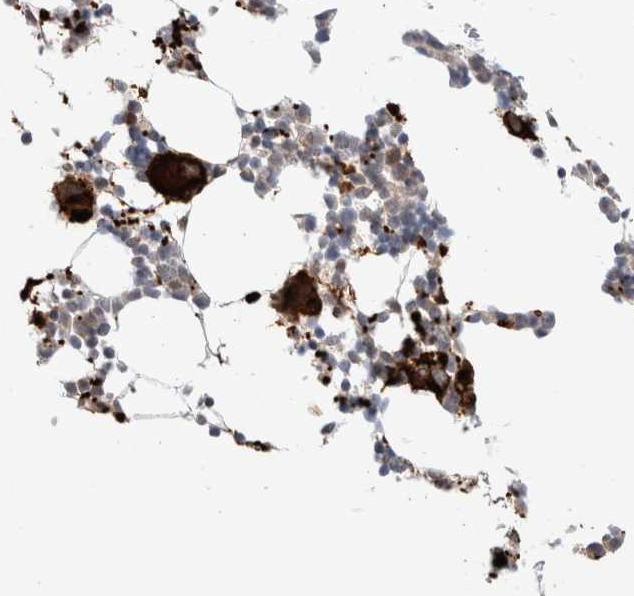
{"staining": {"intensity": "strong", "quantity": ">75%", "location": "cytoplasmic/membranous"}, "tissue": "bone marrow", "cell_type": "Hematopoietic cells", "image_type": "normal", "snomed": [{"axis": "morphology", "description": "Normal tissue, NOS"}, {"axis": "morphology", "description": "Inflammation, NOS"}, {"axis": "topography", "description": "Bone marrow"}], "caption": "A micrograph showing strong cytoplasmic/membranous expression in approximately >75% of hematopoietic cells in benign bone marrow, as visualized by brown immunohistochemical staining.", "gene": "VPS28", "patient": {"sex": "male", "age": 78}}